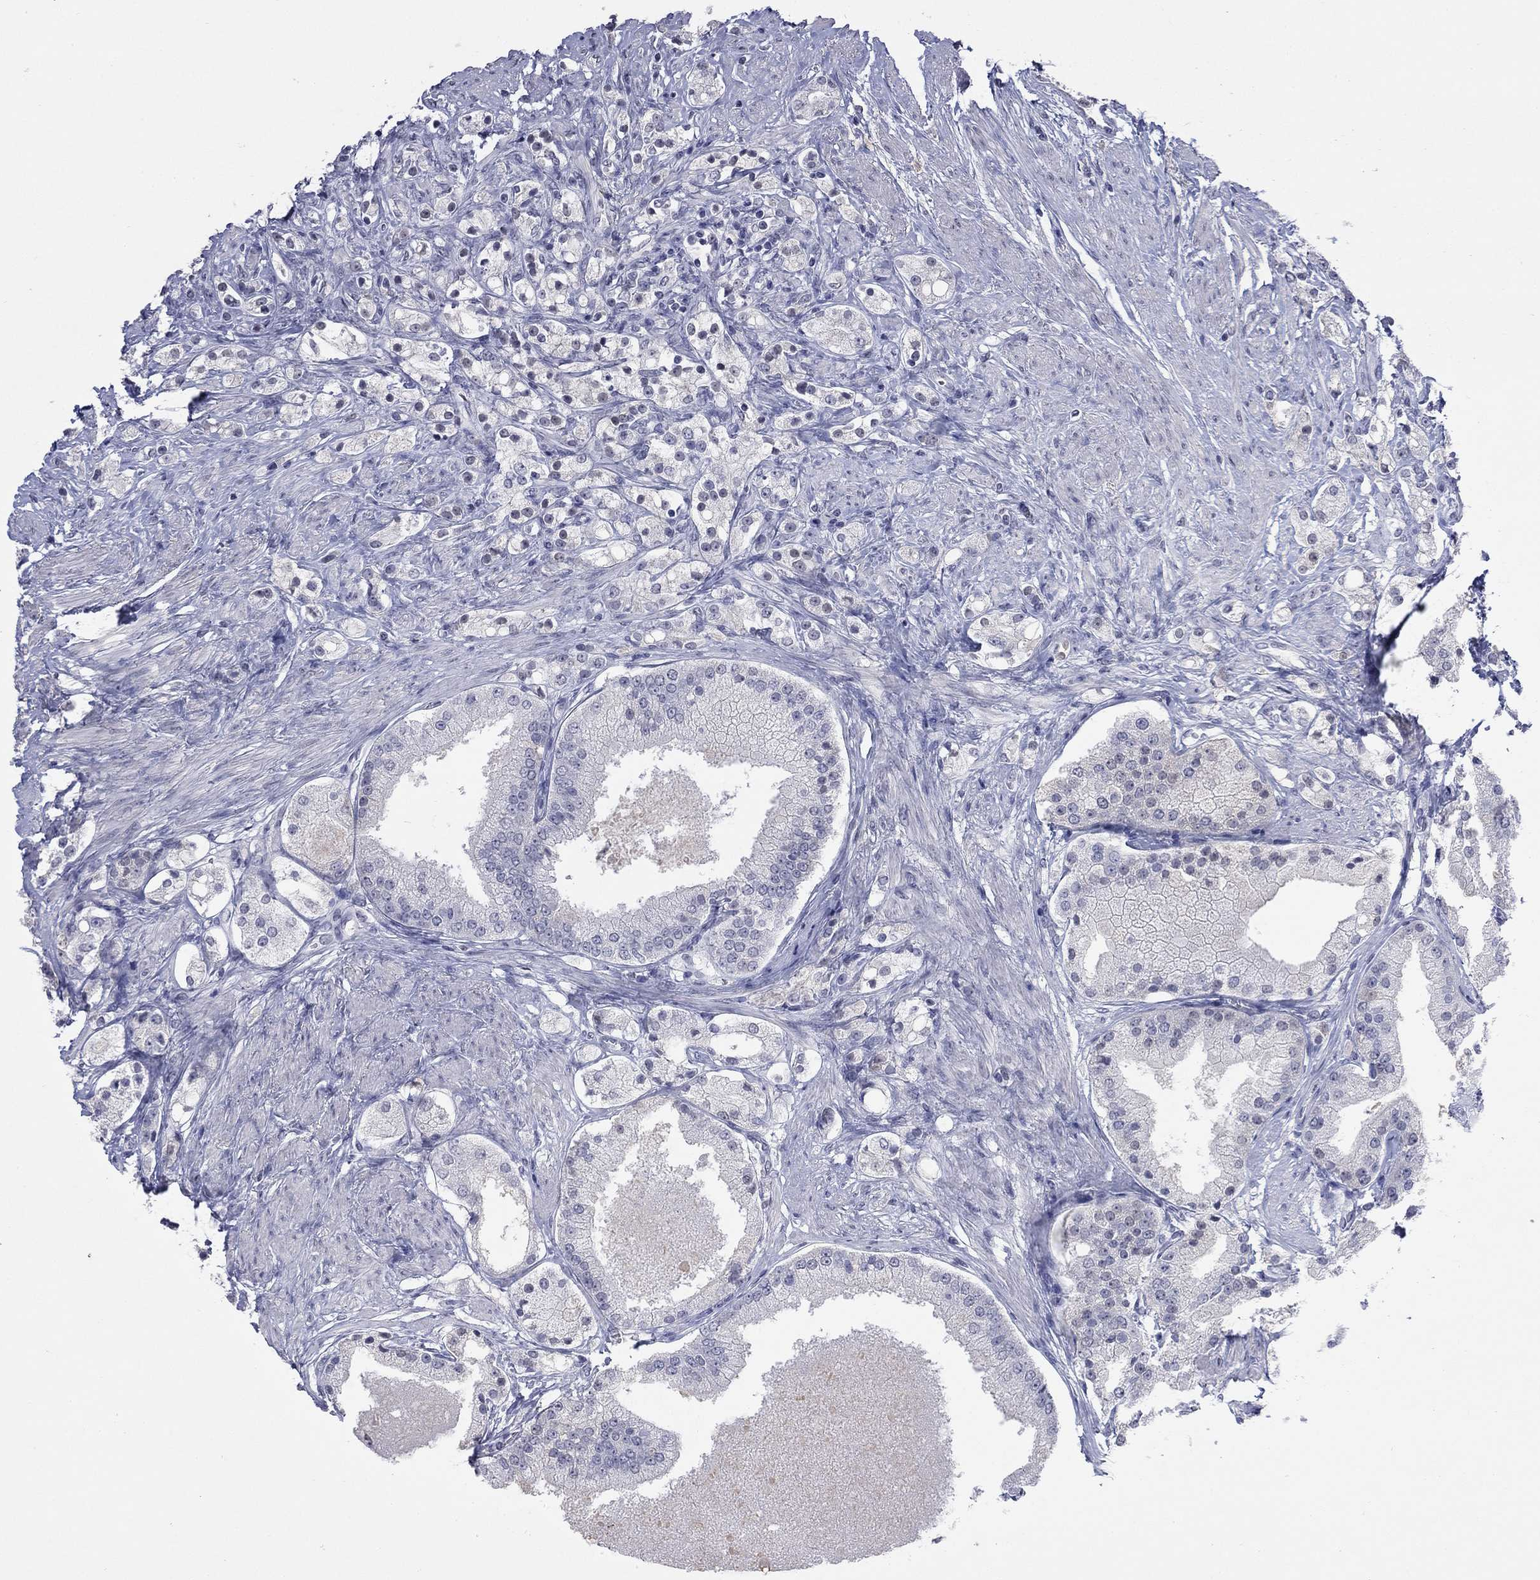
{"staining": {"intensity": "negative", "quantity": "none", "location": "none"}, "tissue": "prostate cancer", "cell_type": "Tumor cells", "image_type": "cancer", "snomed": [{"axis": "morphology", "description": "Adenocarcinoma, NOS"}, {"axis": "topography", "description": "Prostate and seminal vesicle, NOS"}, {"axis": "topography", "description": "Prostate"}], "caption": "This is an IHC photomicrograph of human prostate adenocarcinoma. There is no expression in tumor cells.", "gene": "SLC51A", "patient": {"sex": "male", "age": 67}}